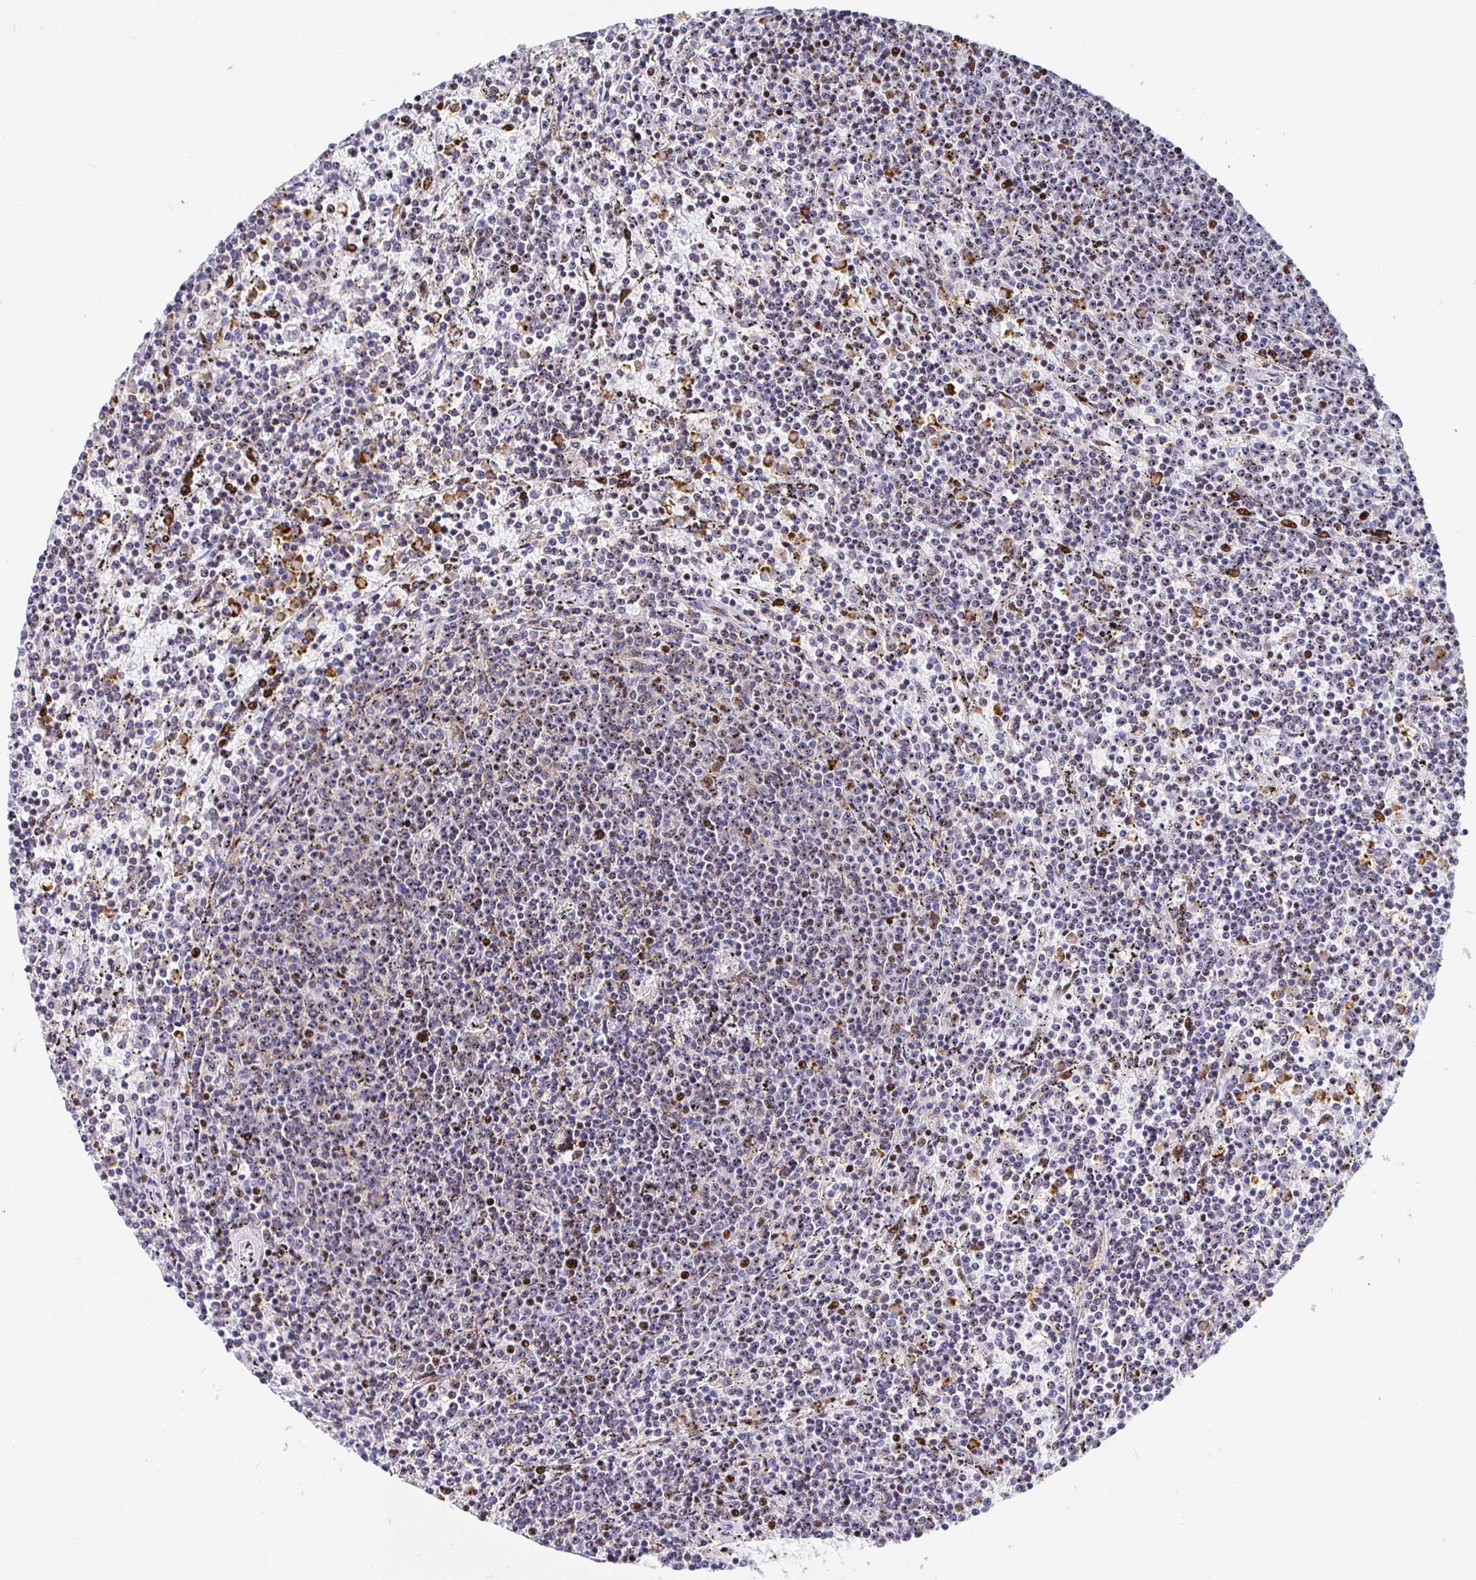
{"staining": {"intensity": "negative", "quantity": "none", "location": "none"}, "tissue": "lymphoma", "cell_type": "Tumor cells", "image_type": "cancer", "snomed": [{"axis": "morphology", "description": "Malignant lymphoma, non-Hodgkin's type, Low grade"}, {"axis": "topography", "description": "Spleen"}], "caption": "This is an immunohistochemistry image of lymphoma. There is no expression in tumor cells.", "gene": "SETD5", "patient": {"sex": "female", "age": 50}}